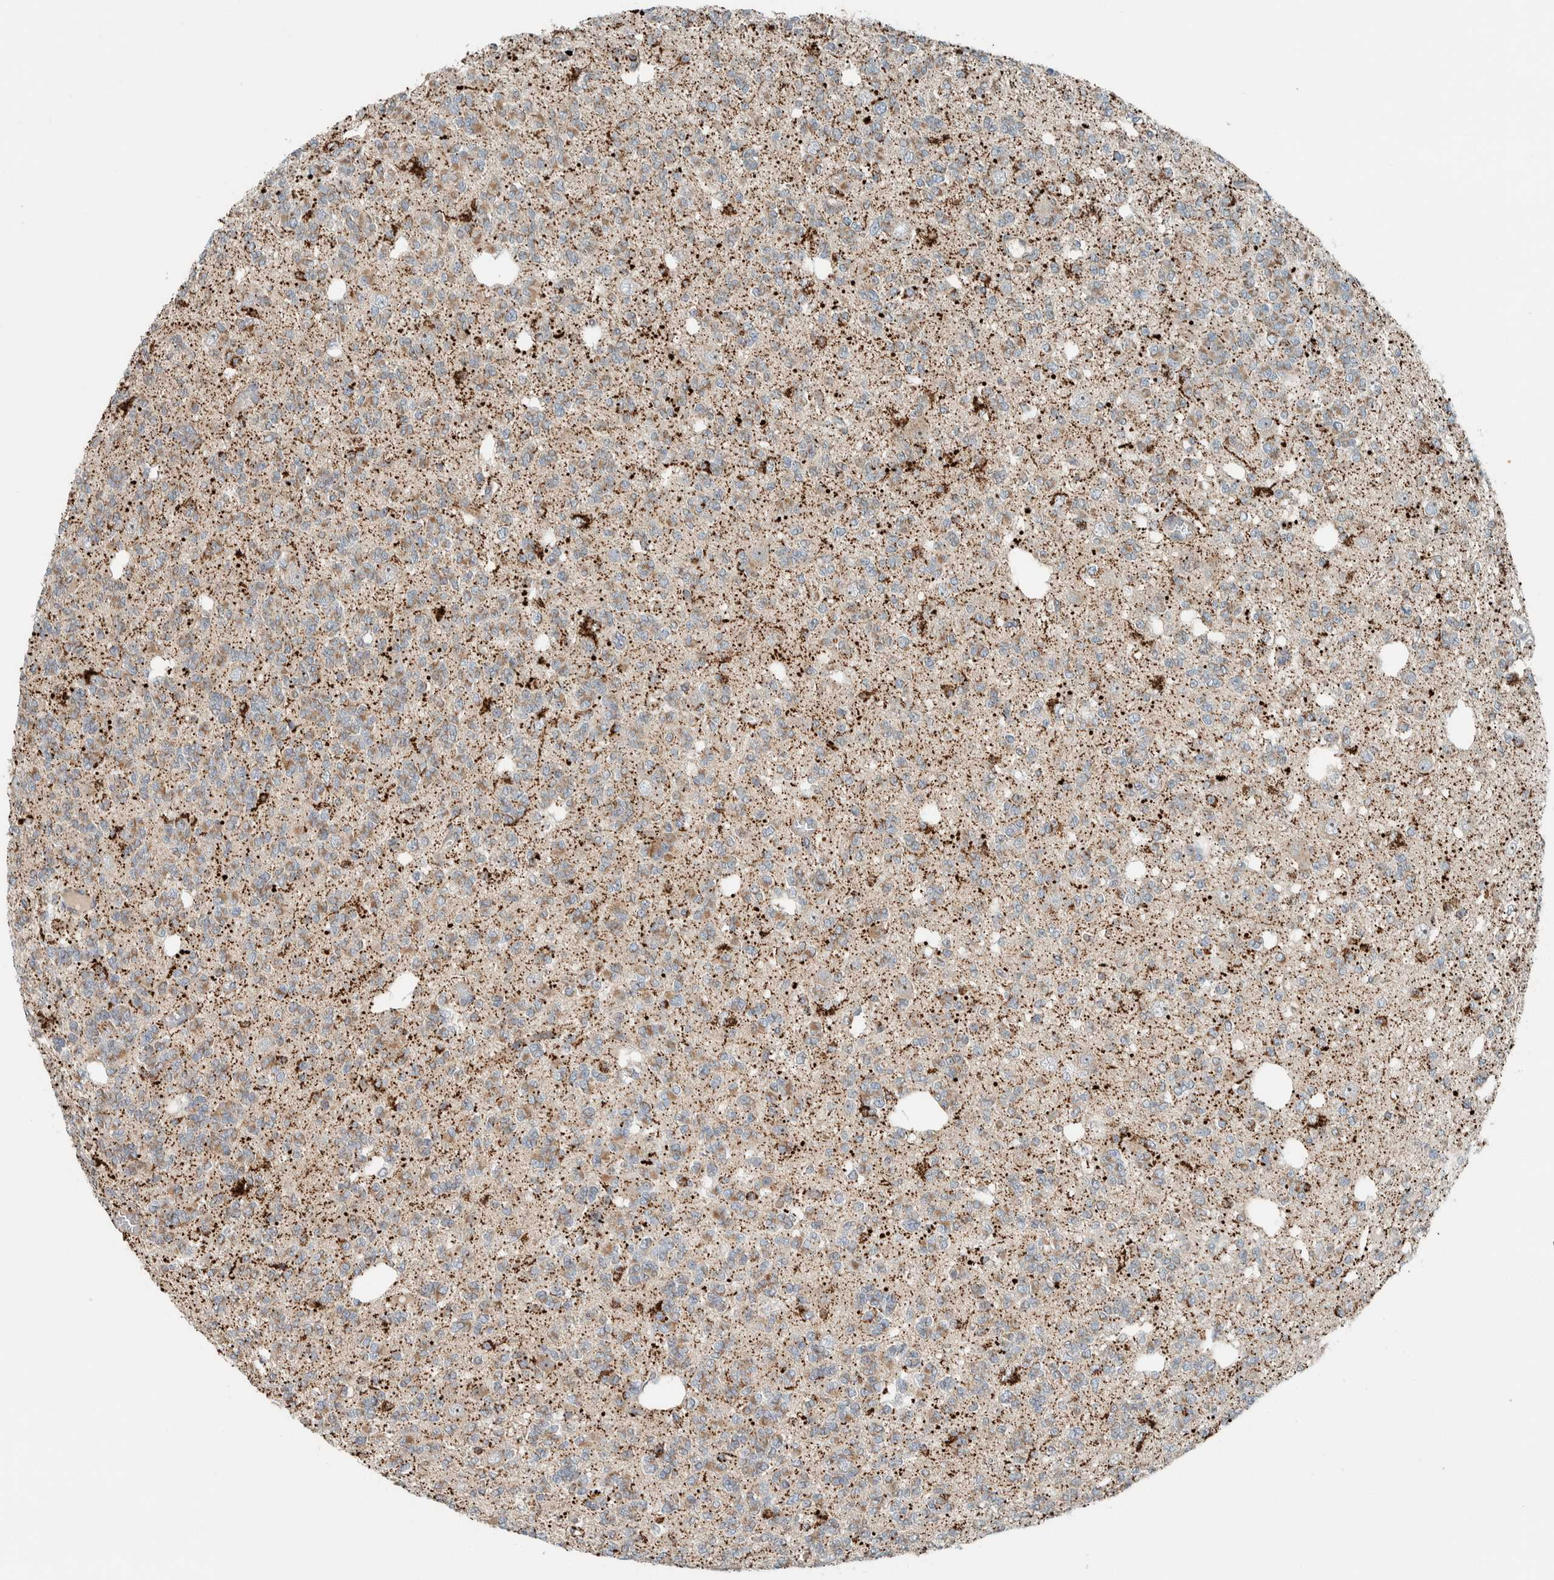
{"staining": {"intensity": "moderate", "quantity": "25%-75%", "location": "cytoplasmic/membranous"}, "tissue": "glioma", "cell_type": "Tumor cells", "image_type": "cancer", "snomed": [{"axis": "morphology", "description": "Glioma, malignant, Low grade"}, {"axis": "topography", "description": "Brain"}], "caption": "Glioma tissue displays moderate cytoplasmic/membranous positivity in approximately 25%-75% of tumor cells", "gene": "SLFN12L", "patient": {"sex": "male", "age": 38}}